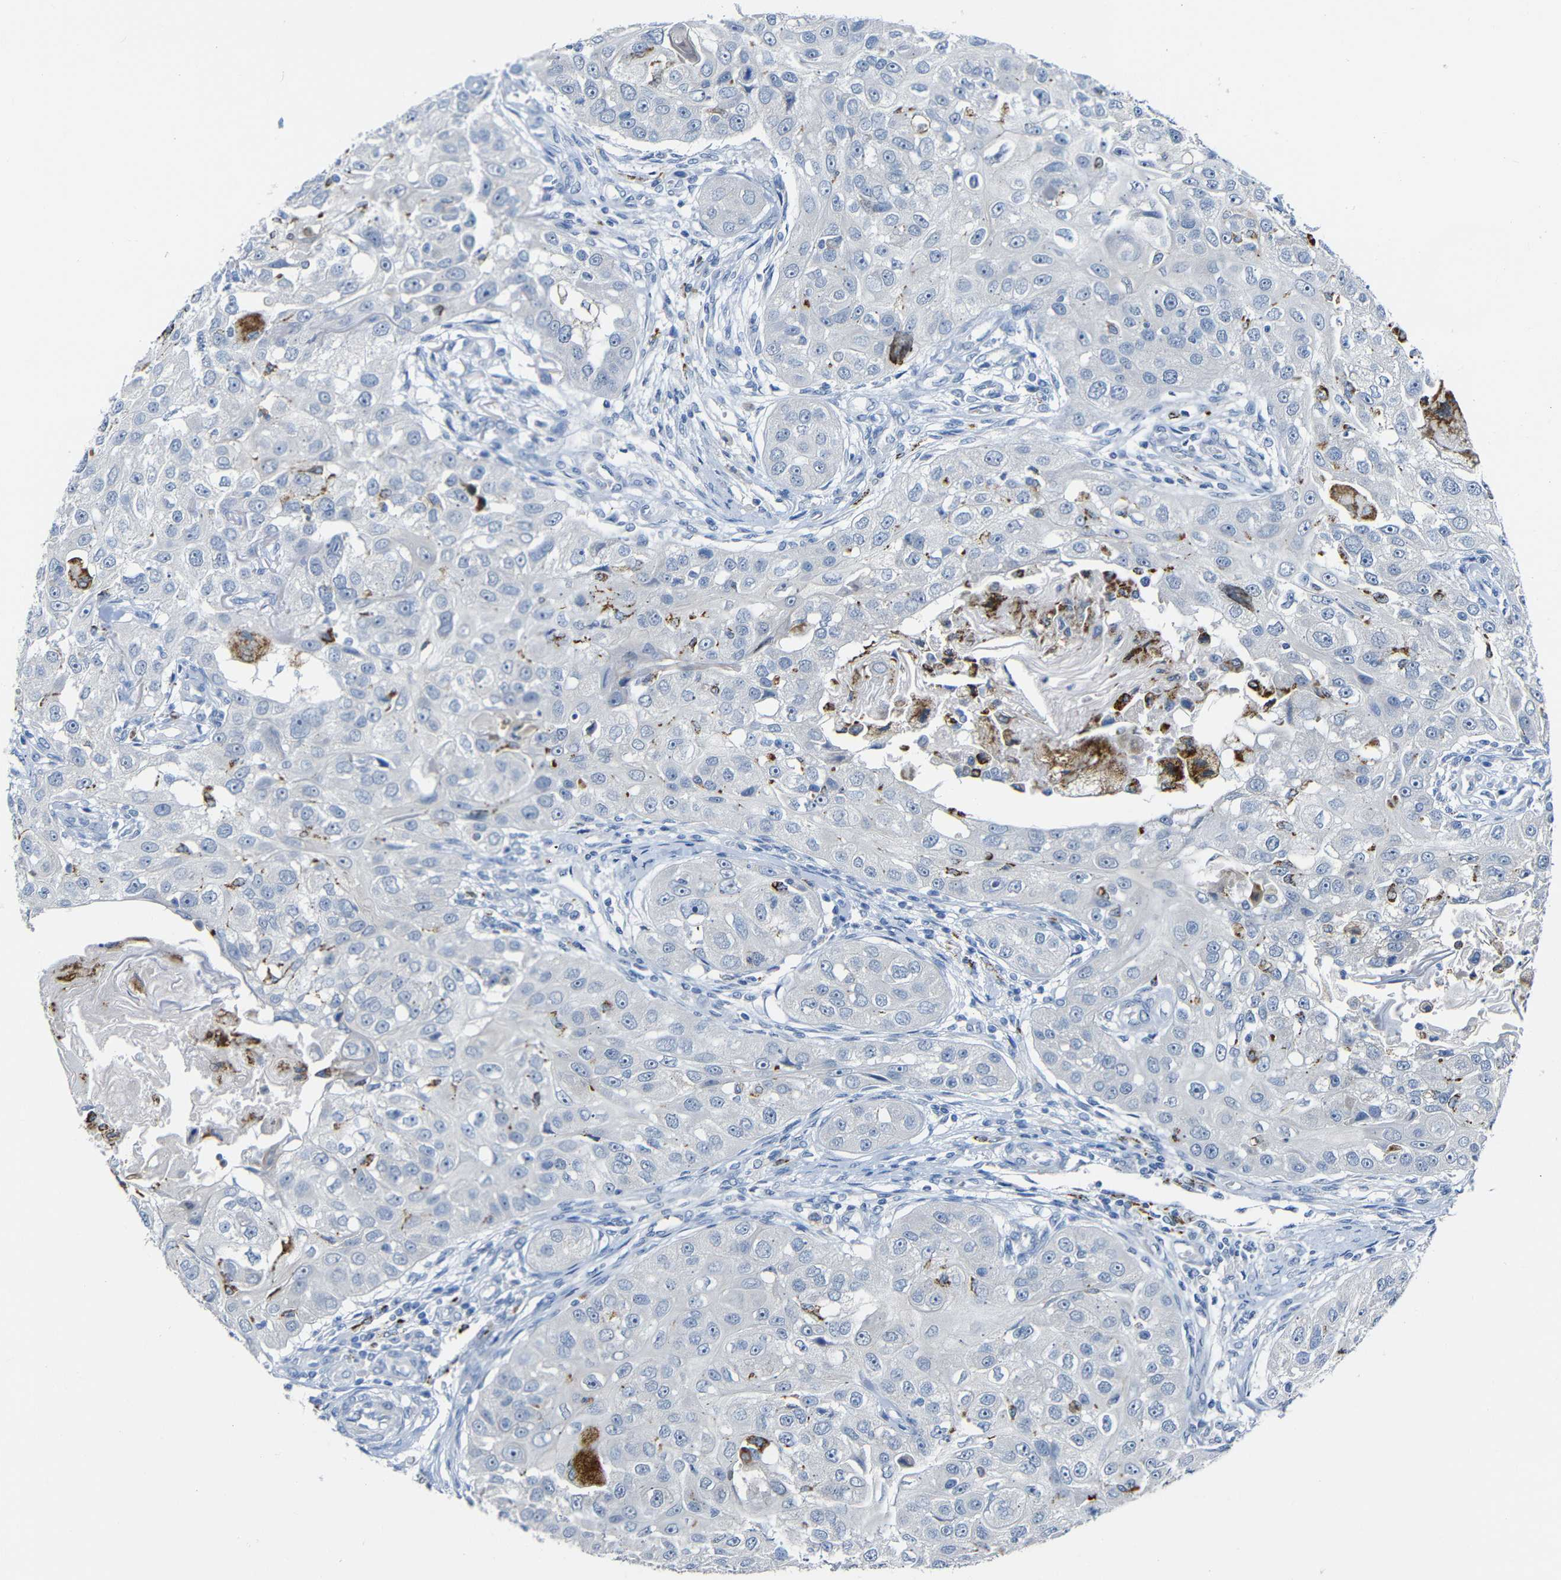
{"staining": {"intensity": "moderate", "quantity": "<25%", "location": "cytoplasmic/membranous"}, "tissue": "head and neck cancer", "cell_type": "Tumor cells", "image_type": "cancer", "snomed": [{"axis": "morphology", "description": "Normal tissue, NOS"}, {"axis": "morphology", "description": "Squamous cell carcinoma, NOS"}, {"axis": "topography", "description": "Skeletal muscle"}, {"axis": "topography", "description": "Head-Neck"}], "caption": "Head and neck cancer (squamous cell carcinoma) tissue shows moderate cytoplasmic/membranous positivity in about <25% of tumor cells (DAB IHC with brightfield microscopy, high magnification).", "gene": "C15orf48", "patient": {"sex": "male", "age": 51}}